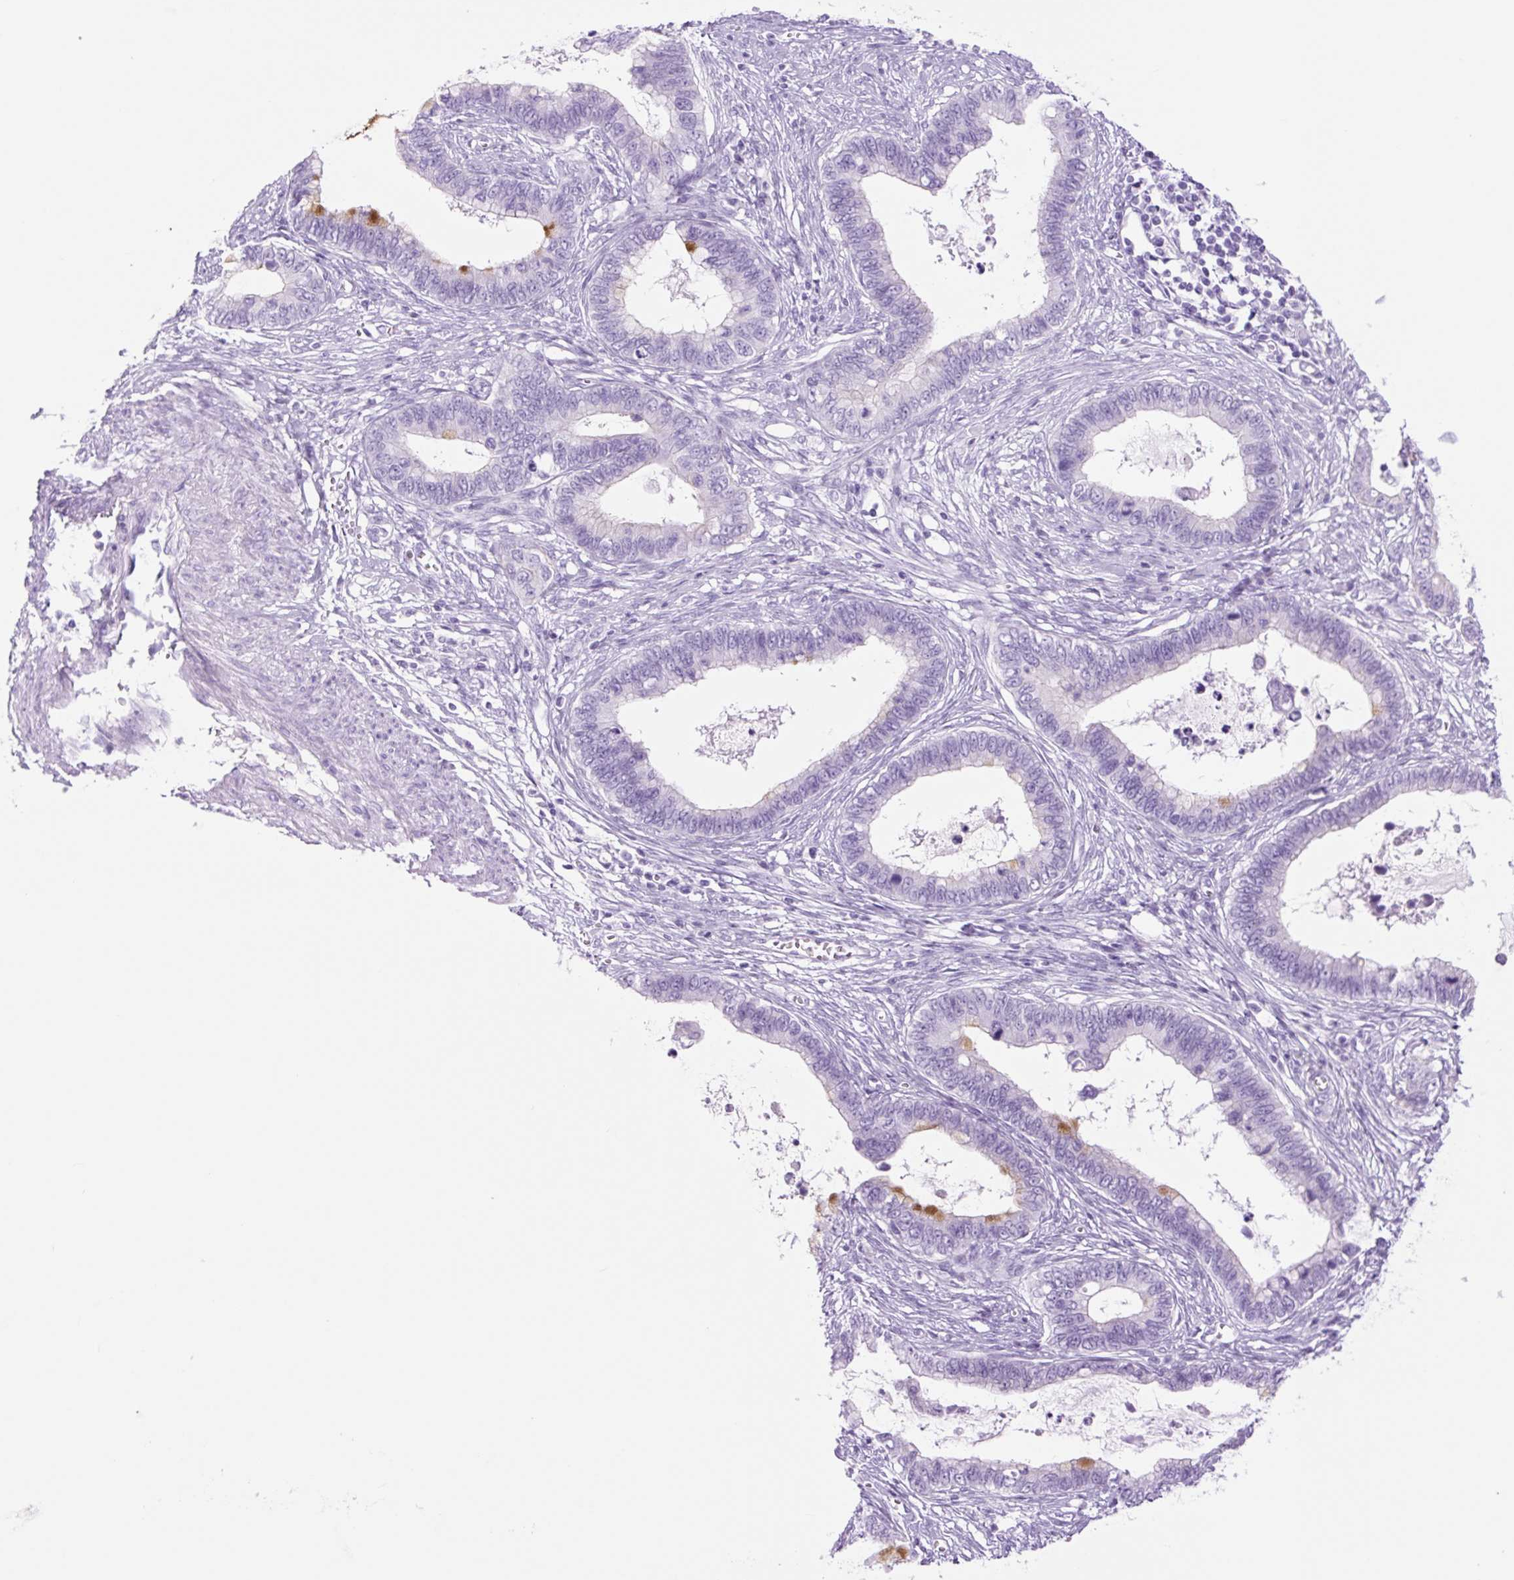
{"staining": {"intensity": "negative", "quantity": "none", "location": "none"}, "tissue": "cervical cancer", "cell_type": "Tumor cells", "image_type": "cancer", "snomed": [{"axis": "morphology", "description": "Adenocarcinoma, NOS"}, {"axis": "topography", "description": "Cervix"}], "caption": "Tumor cells are negative for protein expression in human adenocarcinoma (cervical).", "gene": "TFF2", "patient": {"sex": "female", "age": 44}}